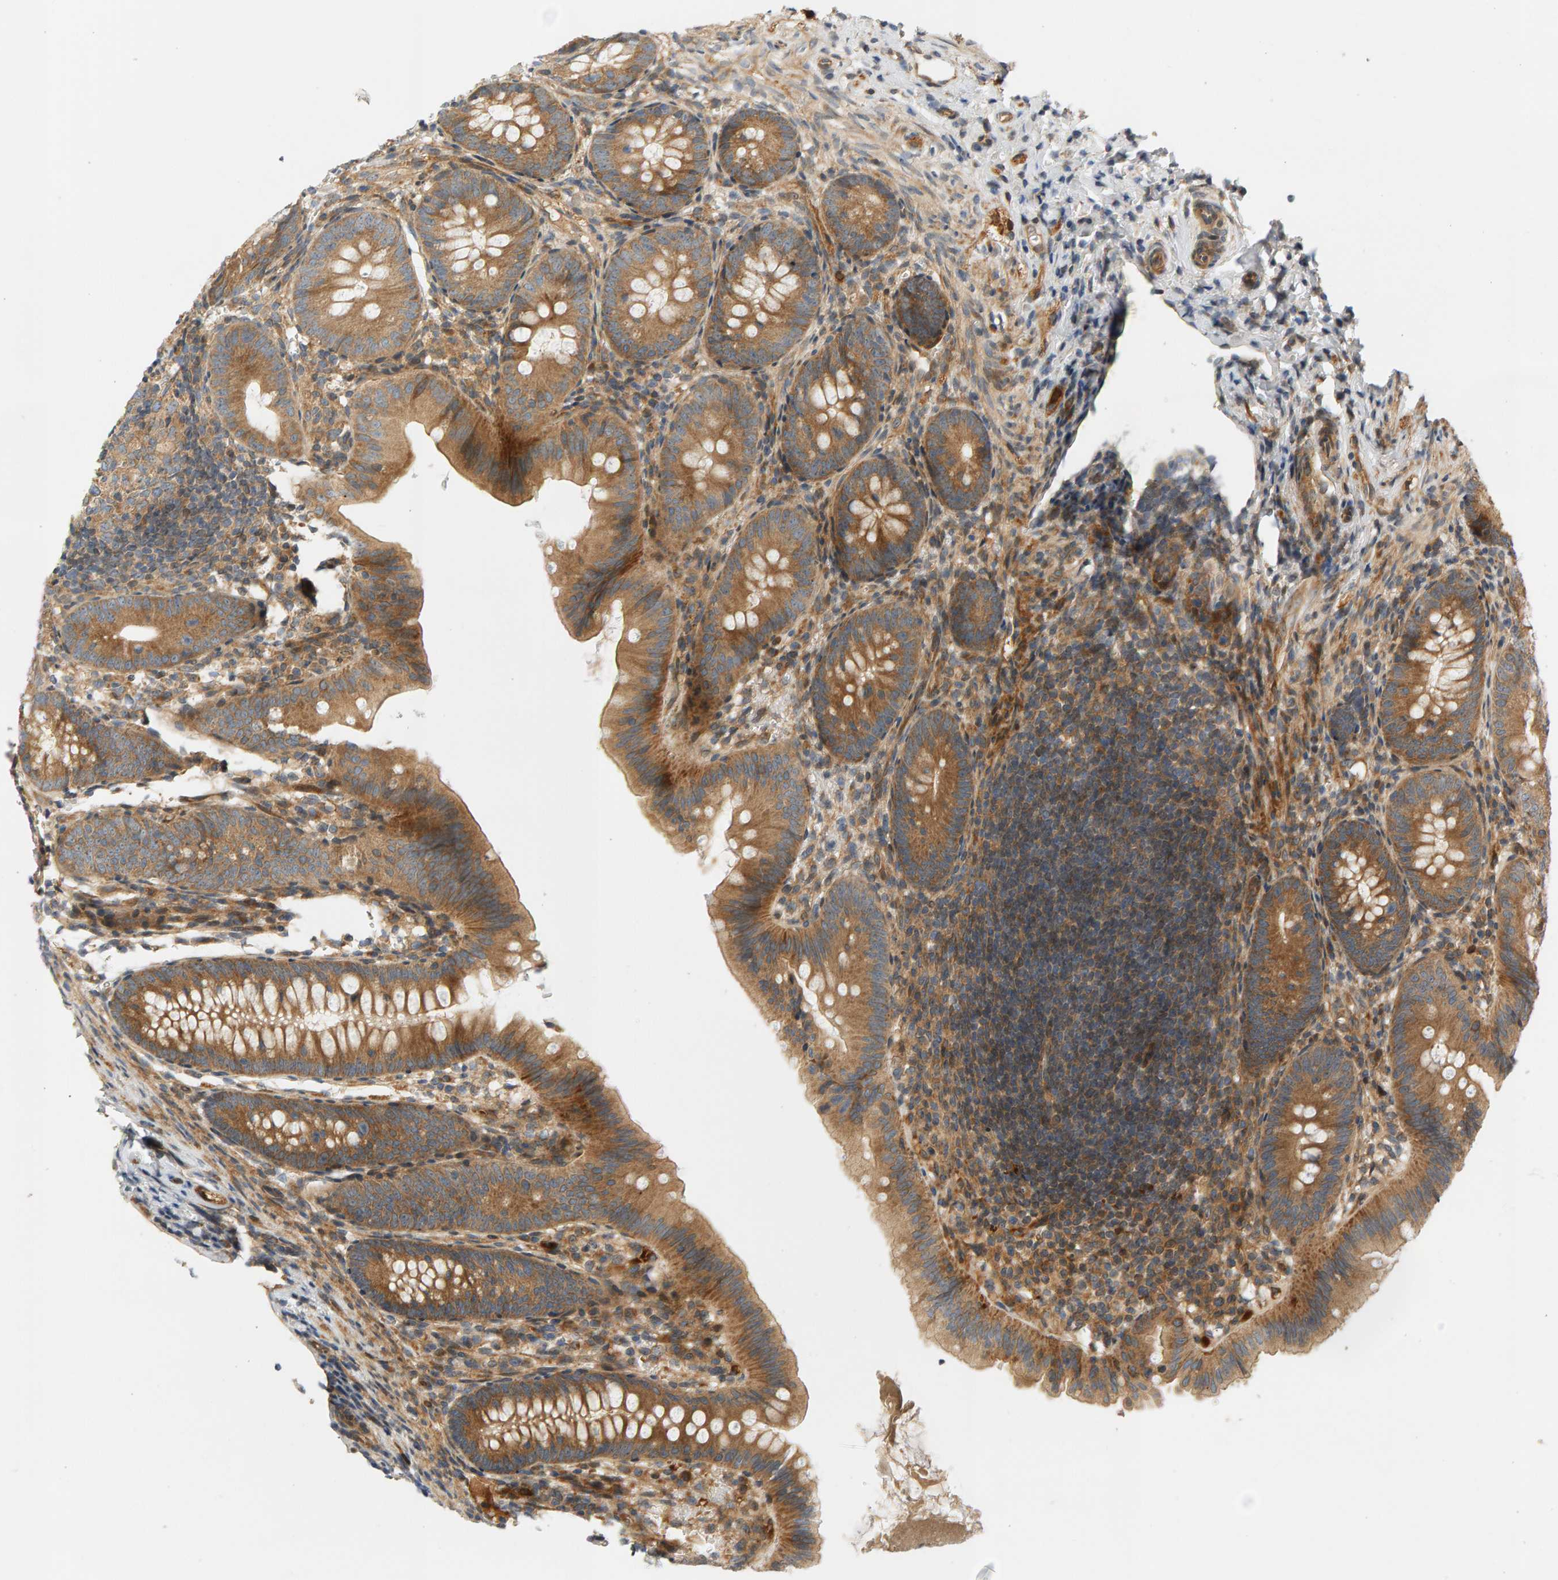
{"staining": {"intensity": "moderate", "quantity": ">75%", "location": "cytoplasmic/membranous"}, "tissue": "appendix", "cell_type": "Glandular cells", "image_type": "normal", "snomed": [{"axis": "morphology", "description": "Normal tissue, NOS"}, {"axis": "topography", "description": "Appendix"}], "caption": "Protein expression analysis of unremarkable appendix exhibits moderate cytoplasmic/membranous staining in approximately >75% of glandular cells.", "gene": "BAHCC1", "patient": {"sex": "male", "age": 1}}